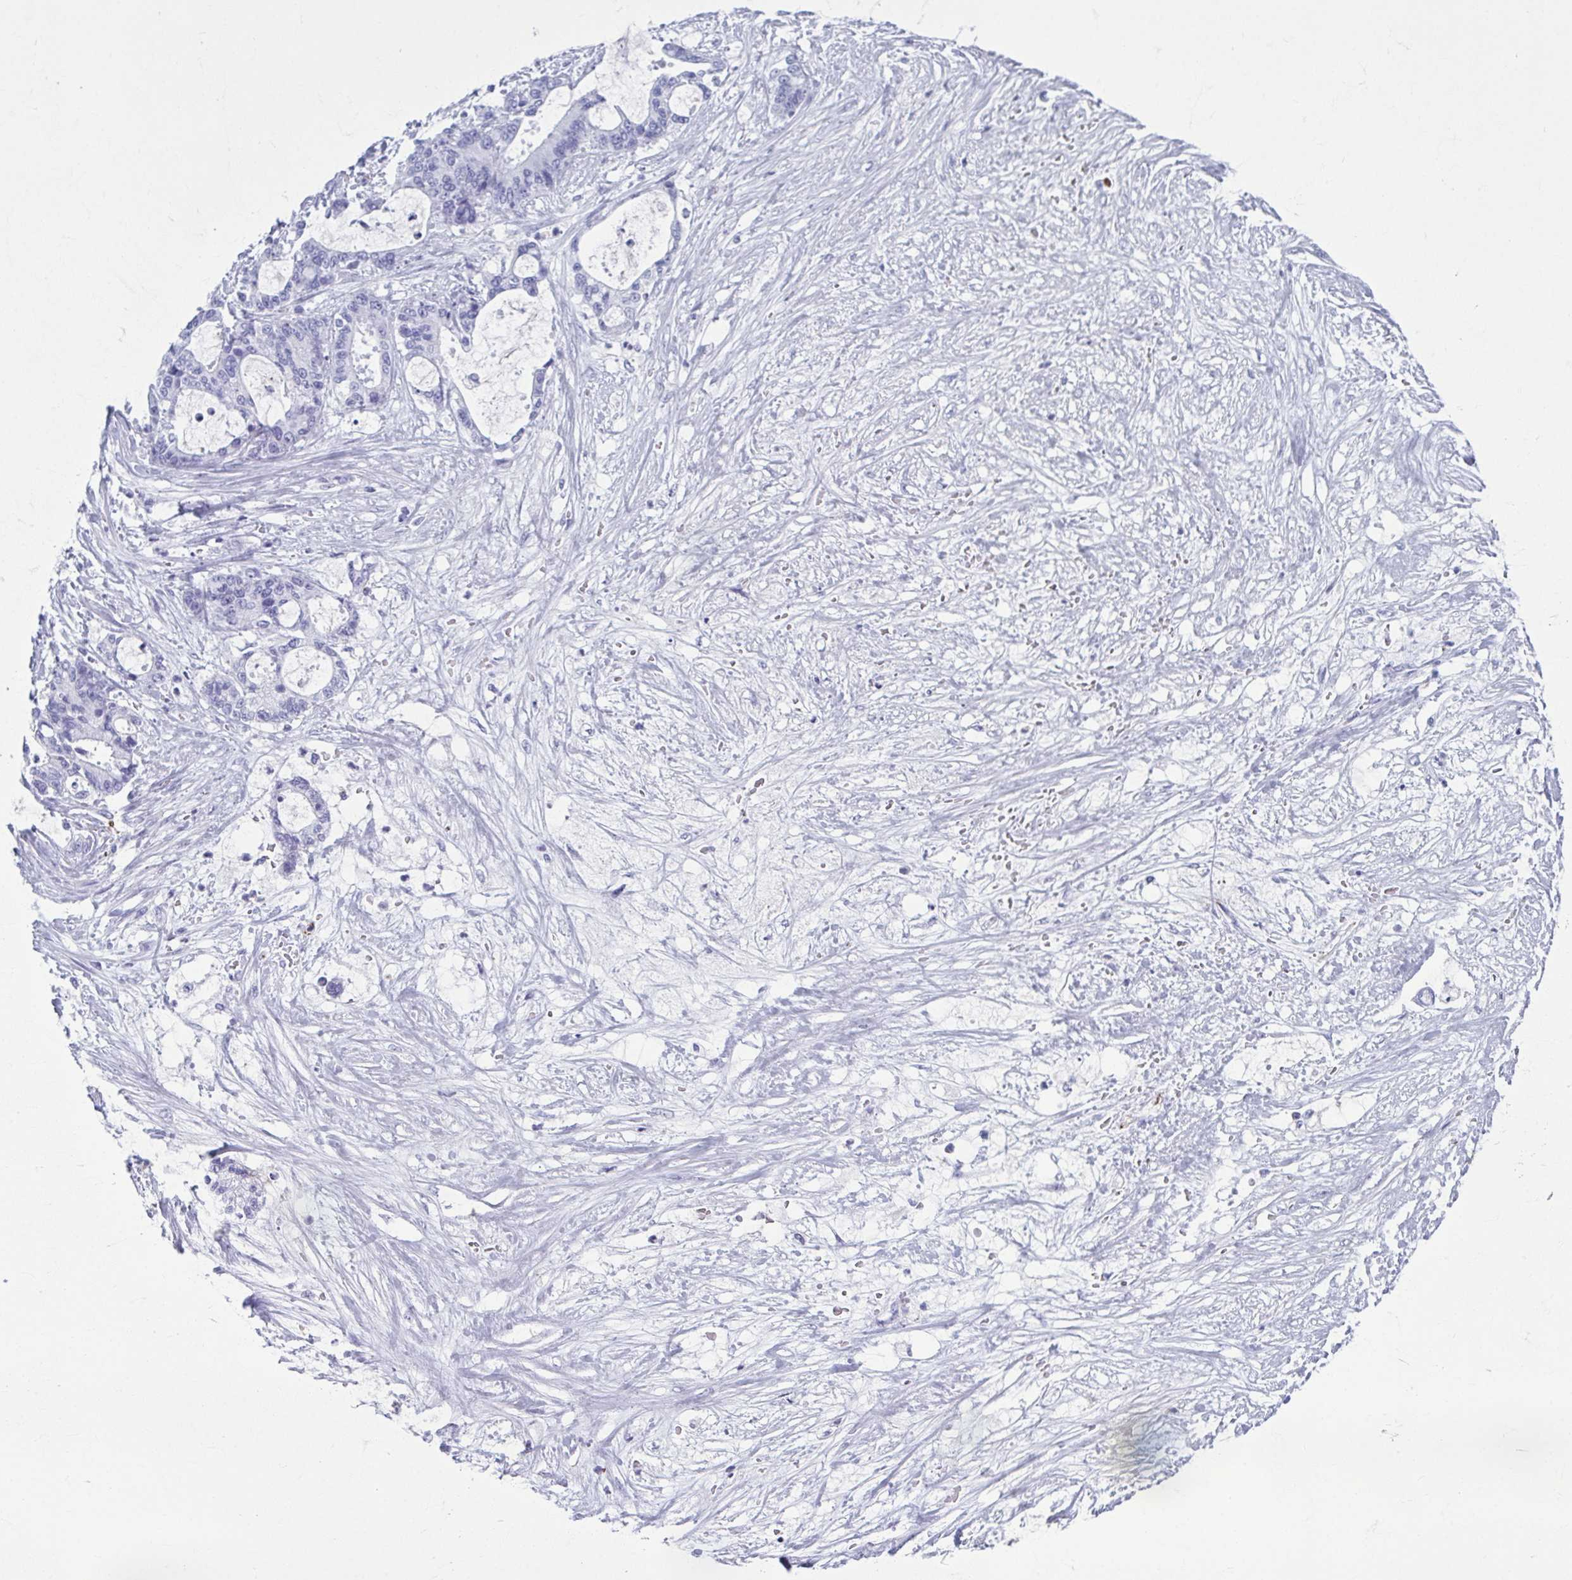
{"staining": {"intensity": "negative", "quantity": "none", "location": "none"}, "tissue": "liver cancer", "cell_type": "Tumor cells", "image_type": "cancer", "snomed": [{"axis": "morphology", "description": "Normal tissue, NOS"}, {"axis": "morphology", "description": "Cholangiocarcinoma"}, {"axis": "topography", "description": "Liver"}, {"axis": "topography", "description": "Peripheral nerve tissue"}], "caption": "DAB (3,3'-diaminobenzidine) immunohistochemical staining of human cholangiocarcinoma (liver) reveals no significant expression in tumor cells.", "gene": "TCEAL3", "patient": {"sex": "female", "age": 73}}